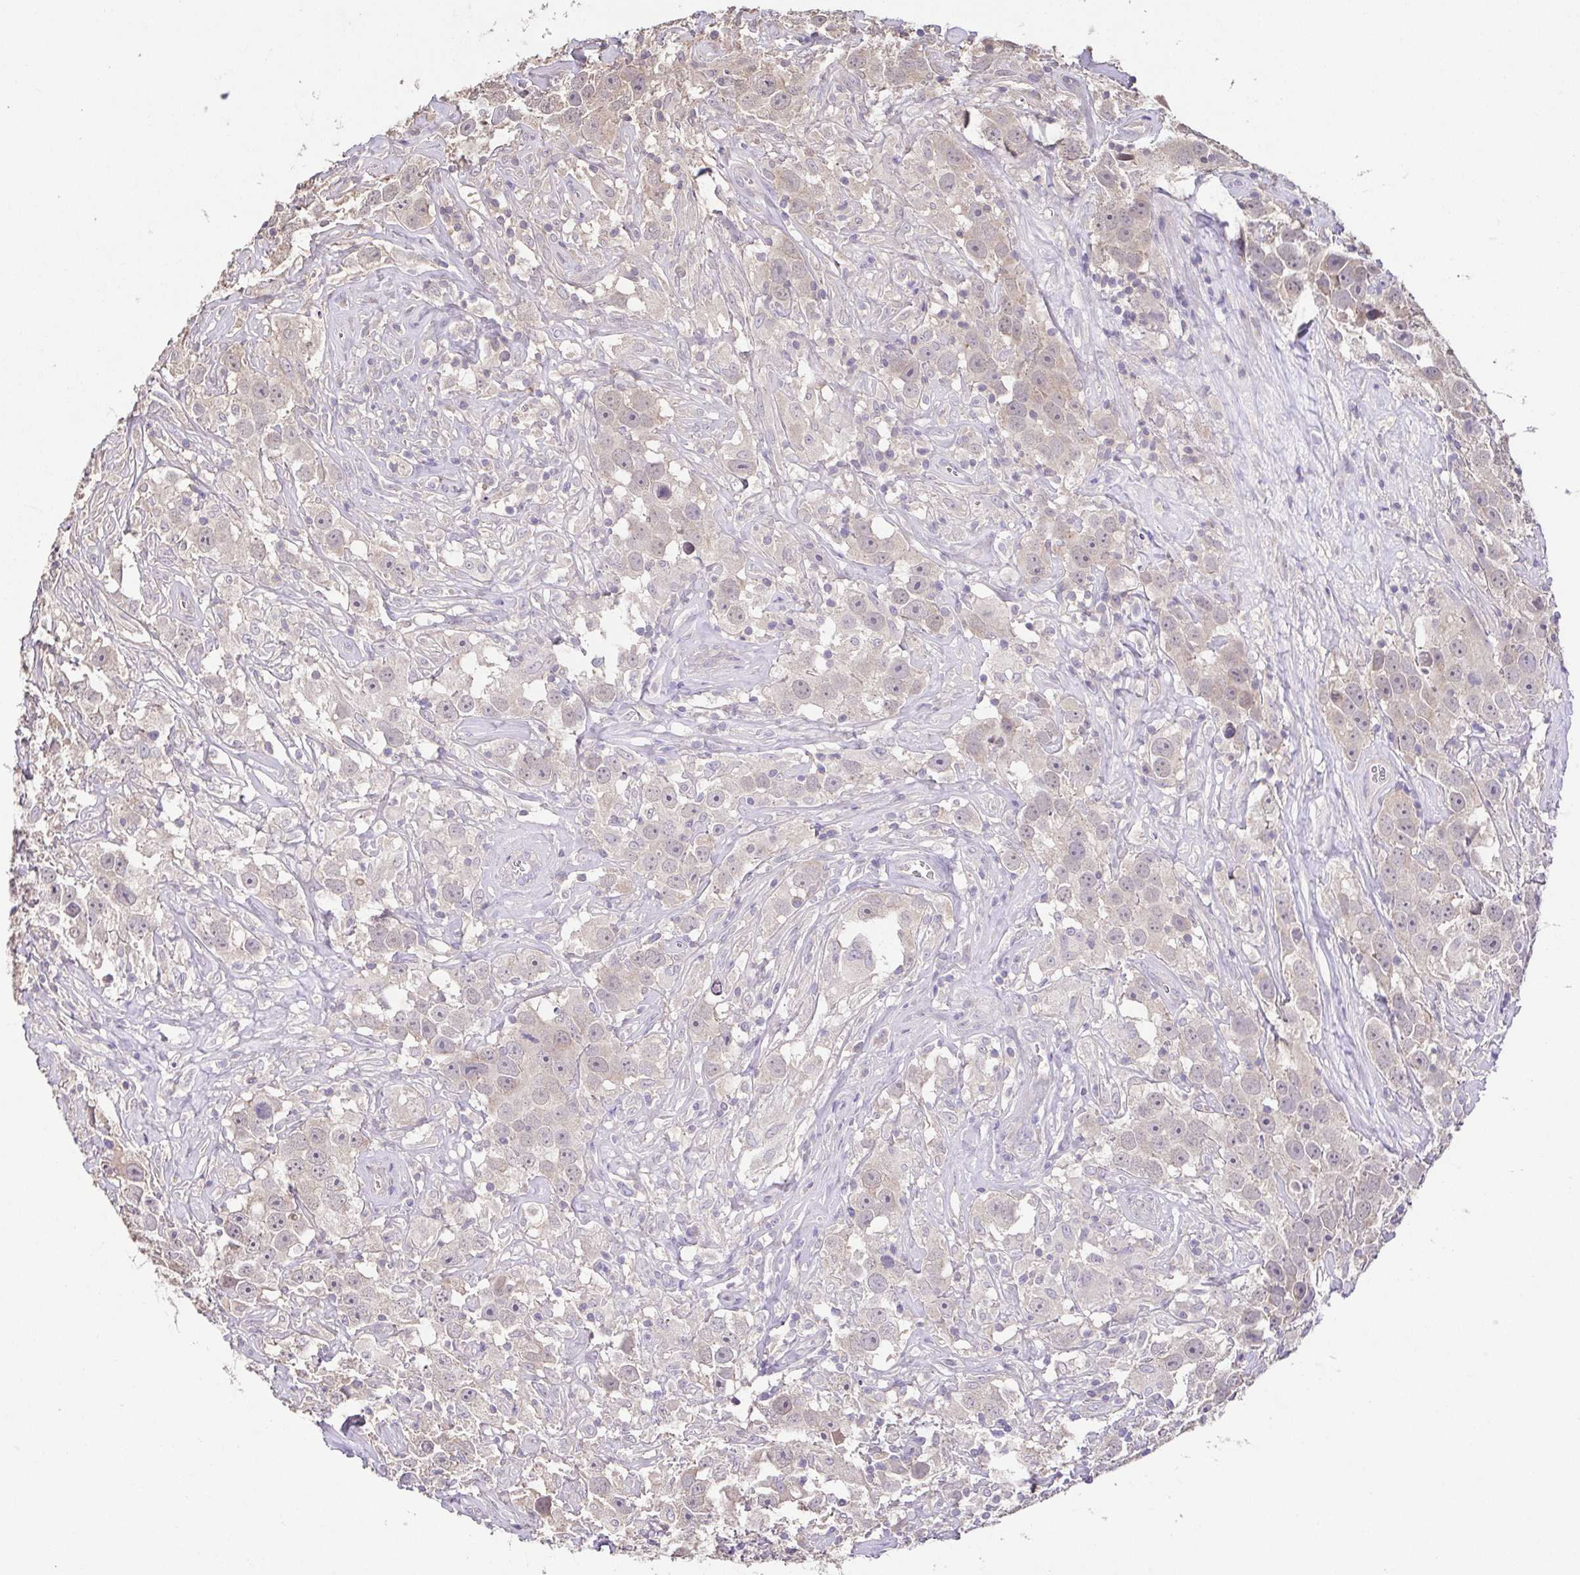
{"staining": {"intensity": "weak", "quantity": "25%-75%", "location": "cytoplasmic/membranous,nuclear"}, "tissue": "testis cancer", "cell_type": "Tumor cells", "image_type": "cancer", "snomed": [{"axis": "morphology", "description": "Seminoma, NOS"}, {"axis": "topography", "description": "Testis"}], "caption": "An image showing weak cytoplasmic/membranous and nuclear staining in approximately 25%-75% of tumor cells in testis seminoma, as visualized by brown immunohistochemical staining.", "gene": "ACTRT2", "patient": {"sex": "male", "age": 49}}